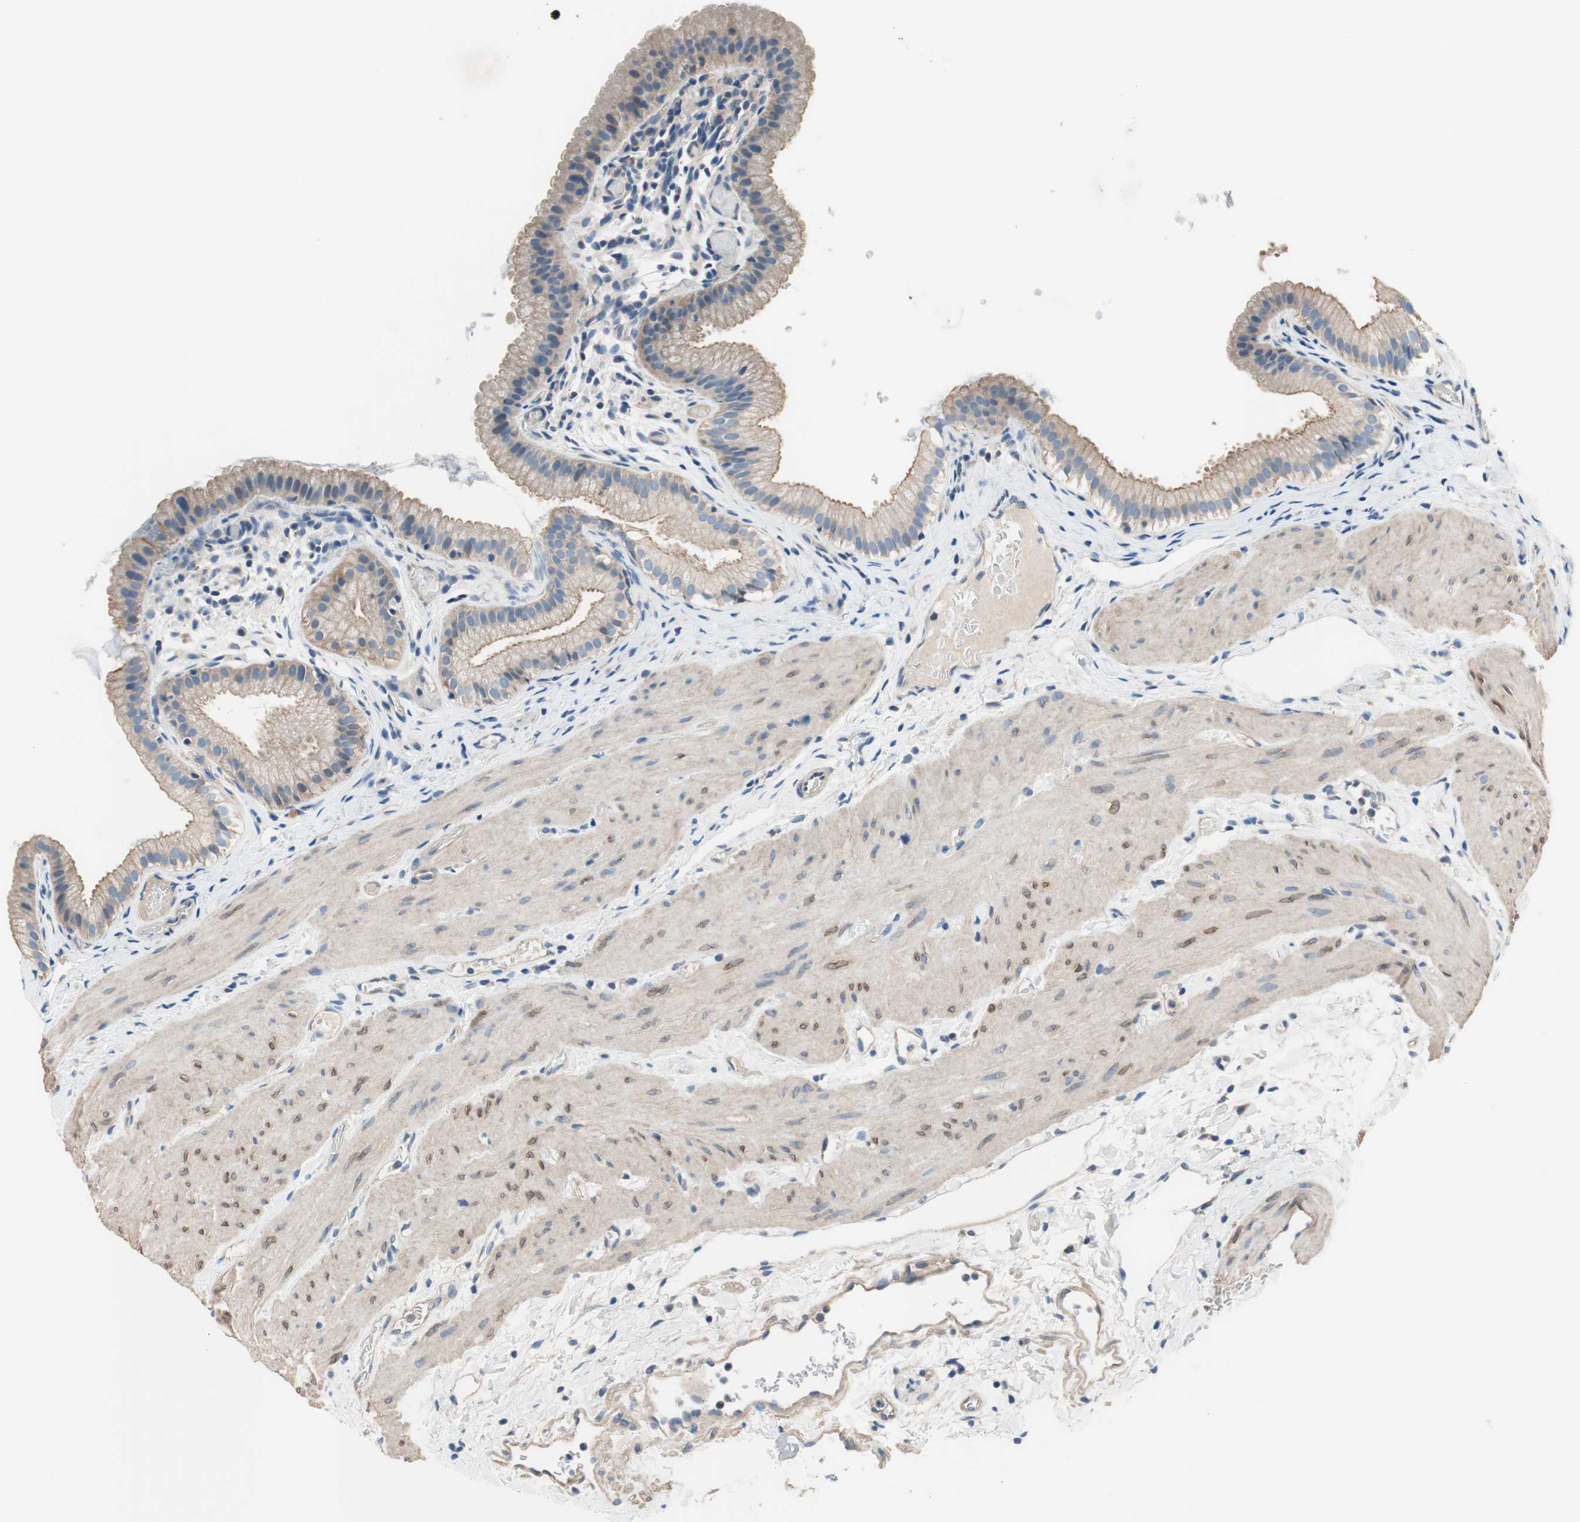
{"staining": {"intensity": "moderate", "quantity": ">75%", "location": "cytoplasmic/membranous"}, "tissue": "gallbladder", "cell_type": "Glandular cells", "image_type": "normal", "snomed": [{"axis": "morphology", "description": "Normal tissue, NOS"}, {"axis": "topography", "description": "Gallbladder"}], "caption": "Brown immunohistochemical staining in benign human gallbladder exhibits moderate cytoplasmic/membranous positivity in about >75% of glandular cells.", "gene": "CALML3", "patient": {"sex": "female", "age": 26}}